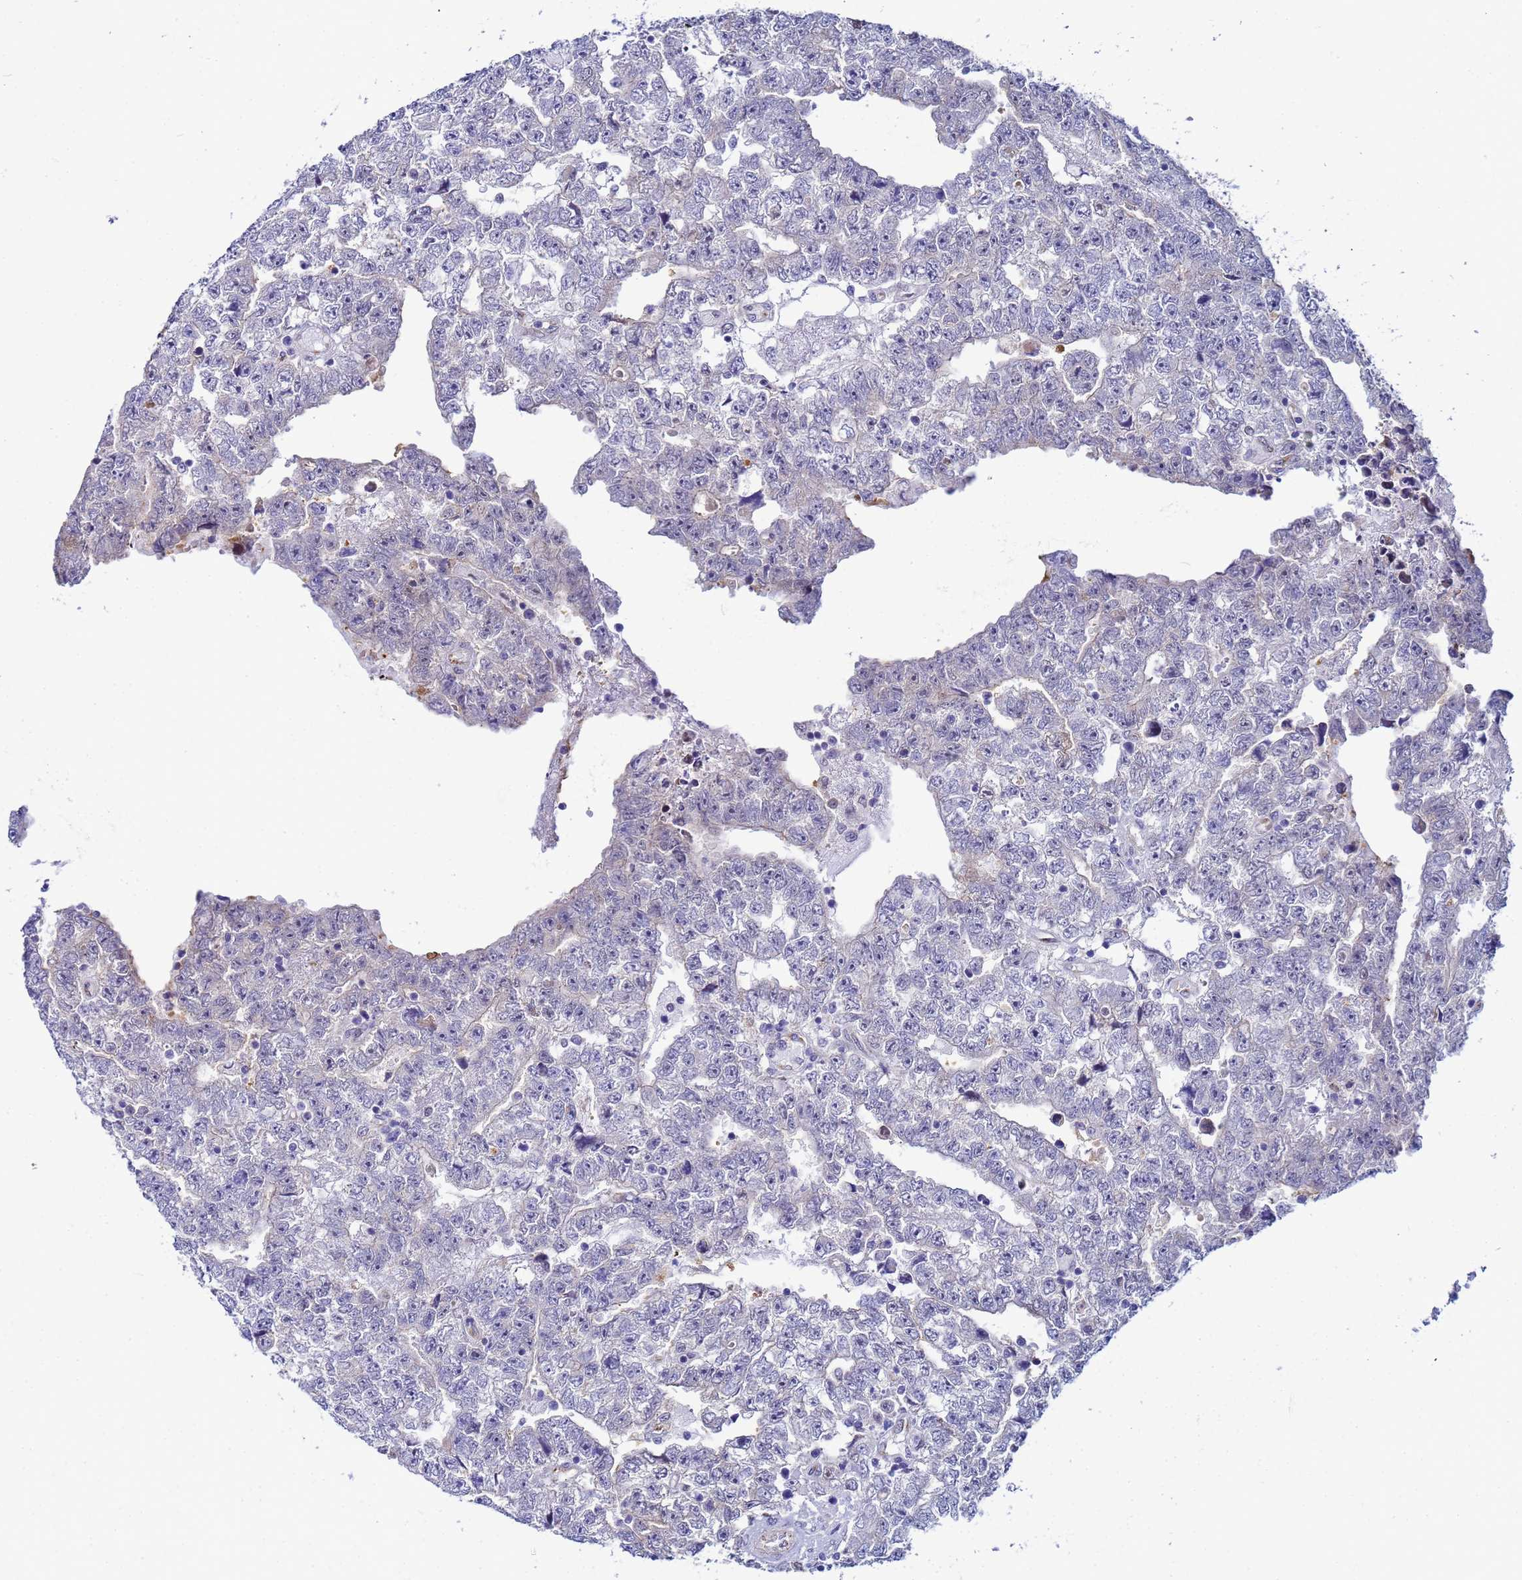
{"staining": {"intensity": "negative", "quantity": "none", "location": "none"}, "tissue": "testis cancer", "cell_type": "Tumor cells", "image_type": "cancer", "snomed": [{"axis": "morphology", "description": "Carcinoma, Embryonal, NOS"}, {"axis": "topography", "description": "Testis"}], "caption": "An IHC photomicrograph of testis cancer (embryonal carcinoma) is shown. There is no staining in tumor cells of testis cancer (embryonal carcinoma).", "gene": "SLC25A37", "patient": {"sex": "male", "age": 25}}